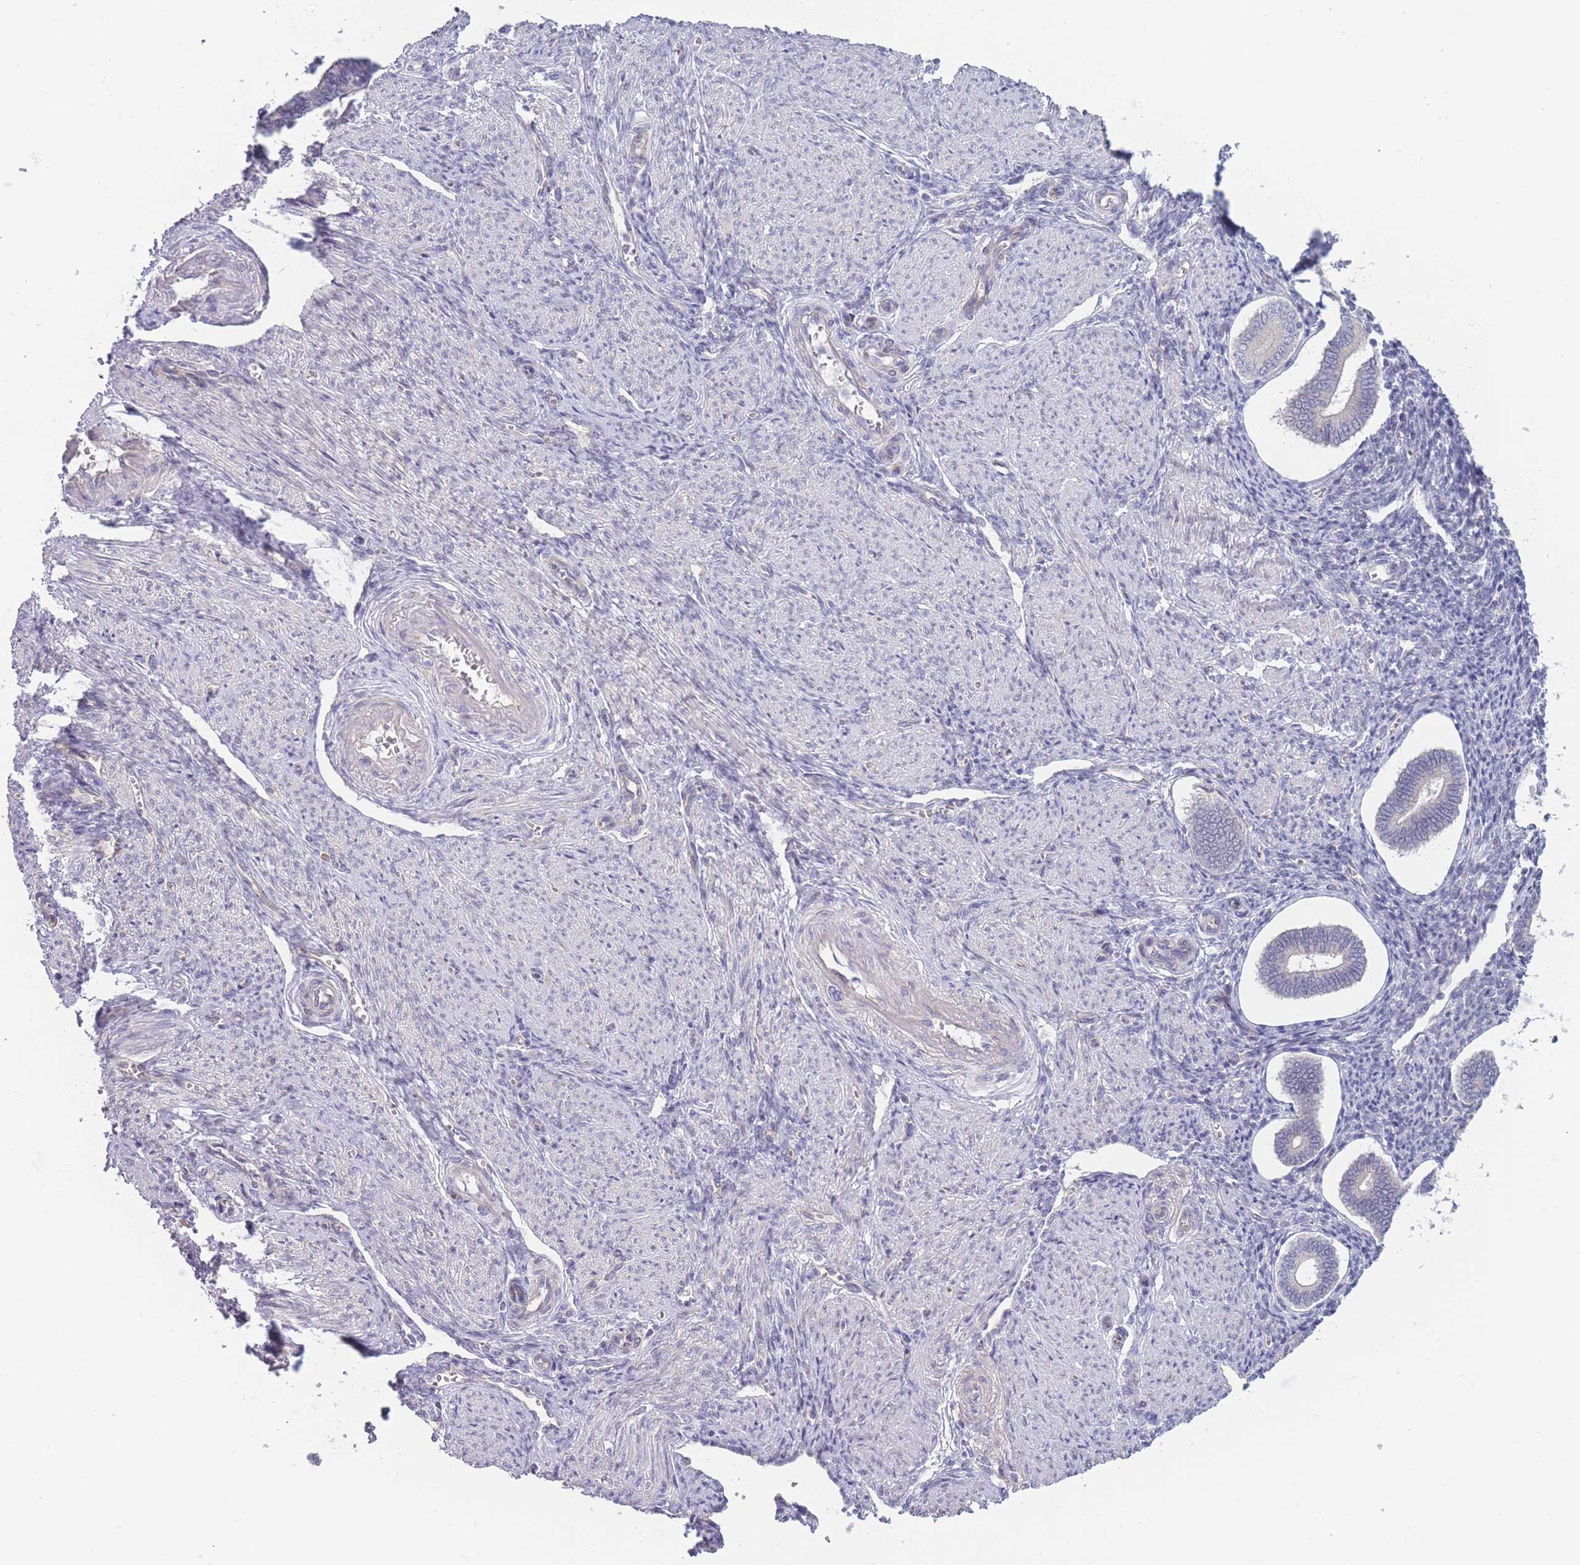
{"staining": {"intensity": "negative", "quantity": "none", "location": "none"}, "tissue": "endometrium", "cell_type": "Cells in endometrial stroma", "image_type": "normal", "snomed": [{"axis": "morphology", "description": "Normal tissue, NOS"}, {"axis": "topography", "description": "Endometrium"}], "caption": "IHC micrograph of normal endometrium: endometrium stained with DAB displays no significant protein expression in cells in endometrial stroma.", "gene": "FAM227B", "patient": {"sex": "female", "age": 44}}